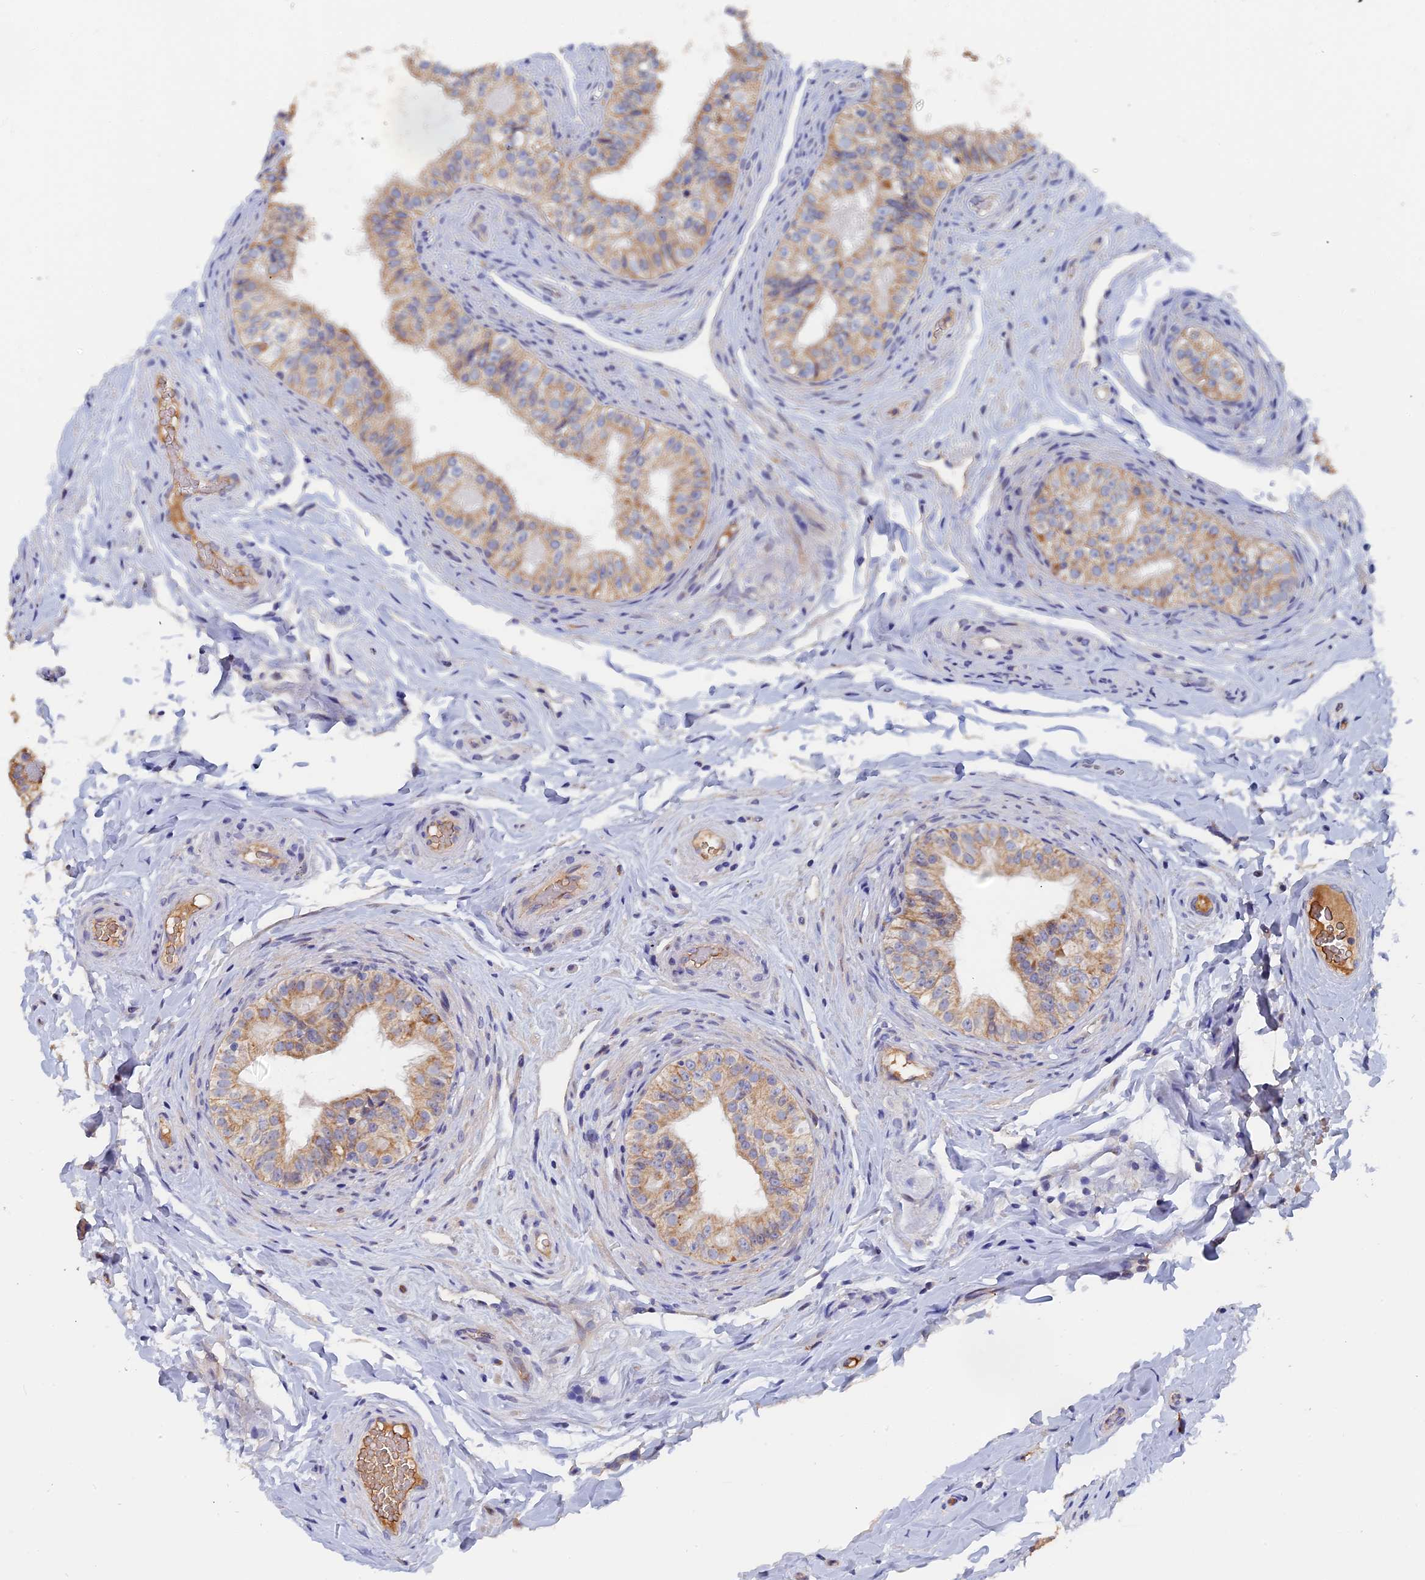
{"staining": {"intensity": "weak", "quantity": "25%-75%", "location": "cytoplasmic/membranous"}, "tissue": "epididymis", "cell_type": "Glandular cells", "image_type": "normal", "snomed": [{"axis": "morphology", "description": "Normal tissue, NOS"}, {"axis": "topography", "description": "Epididymis"}], "caption": "Brown immunohistochemical staining in benign epididymis reveals weak cytoplasmic/membranous staining in approximately 25%-75% of glandular cells. (Brightfield microscopy of DAB IHC at high magnification).", "gene": "SLC33A1", "patient": {"sex": "male", "age": 49}}